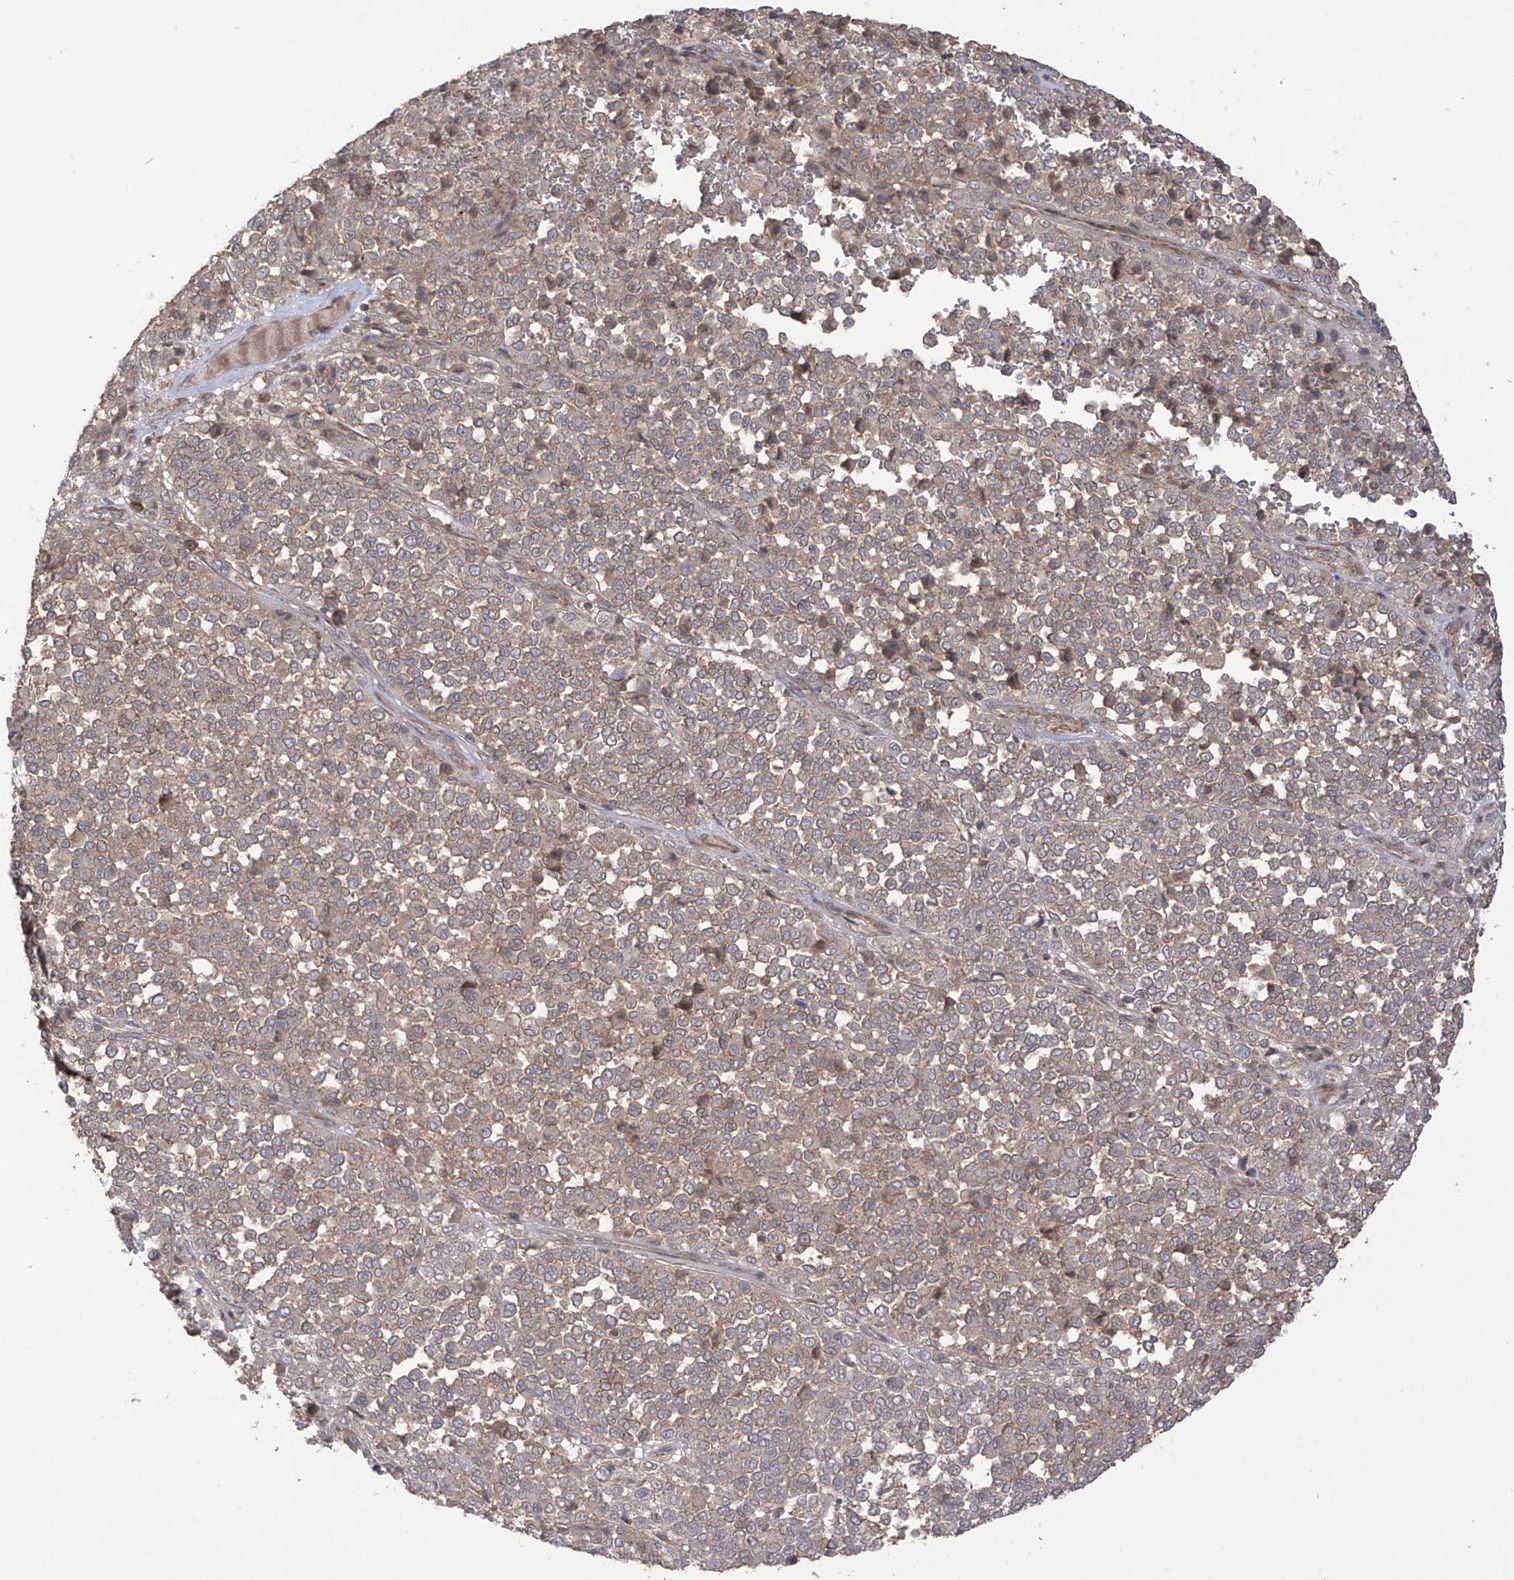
{"staining": {"intensity": "weak", "quantity": ">75%", "location": "cytoplasmic/membranous"}, "tissue": "melanoma", "cell_type": "Tumor cells", "image_type": "cancer", "snomed": [{"axis": "morphology", "description": "Malignant melanoma, Metastatic site"}, {"axis": "topography", "description": "Pancreas"}], "caption": "Weak cytoplasmic/membranous expression for a protein is seen in approximately >75% of tumor cells of melanoma using immunohistochemistry (IHC).", "gene": "LRRC74A", "patient": {"sex": "female", "age": 30}}